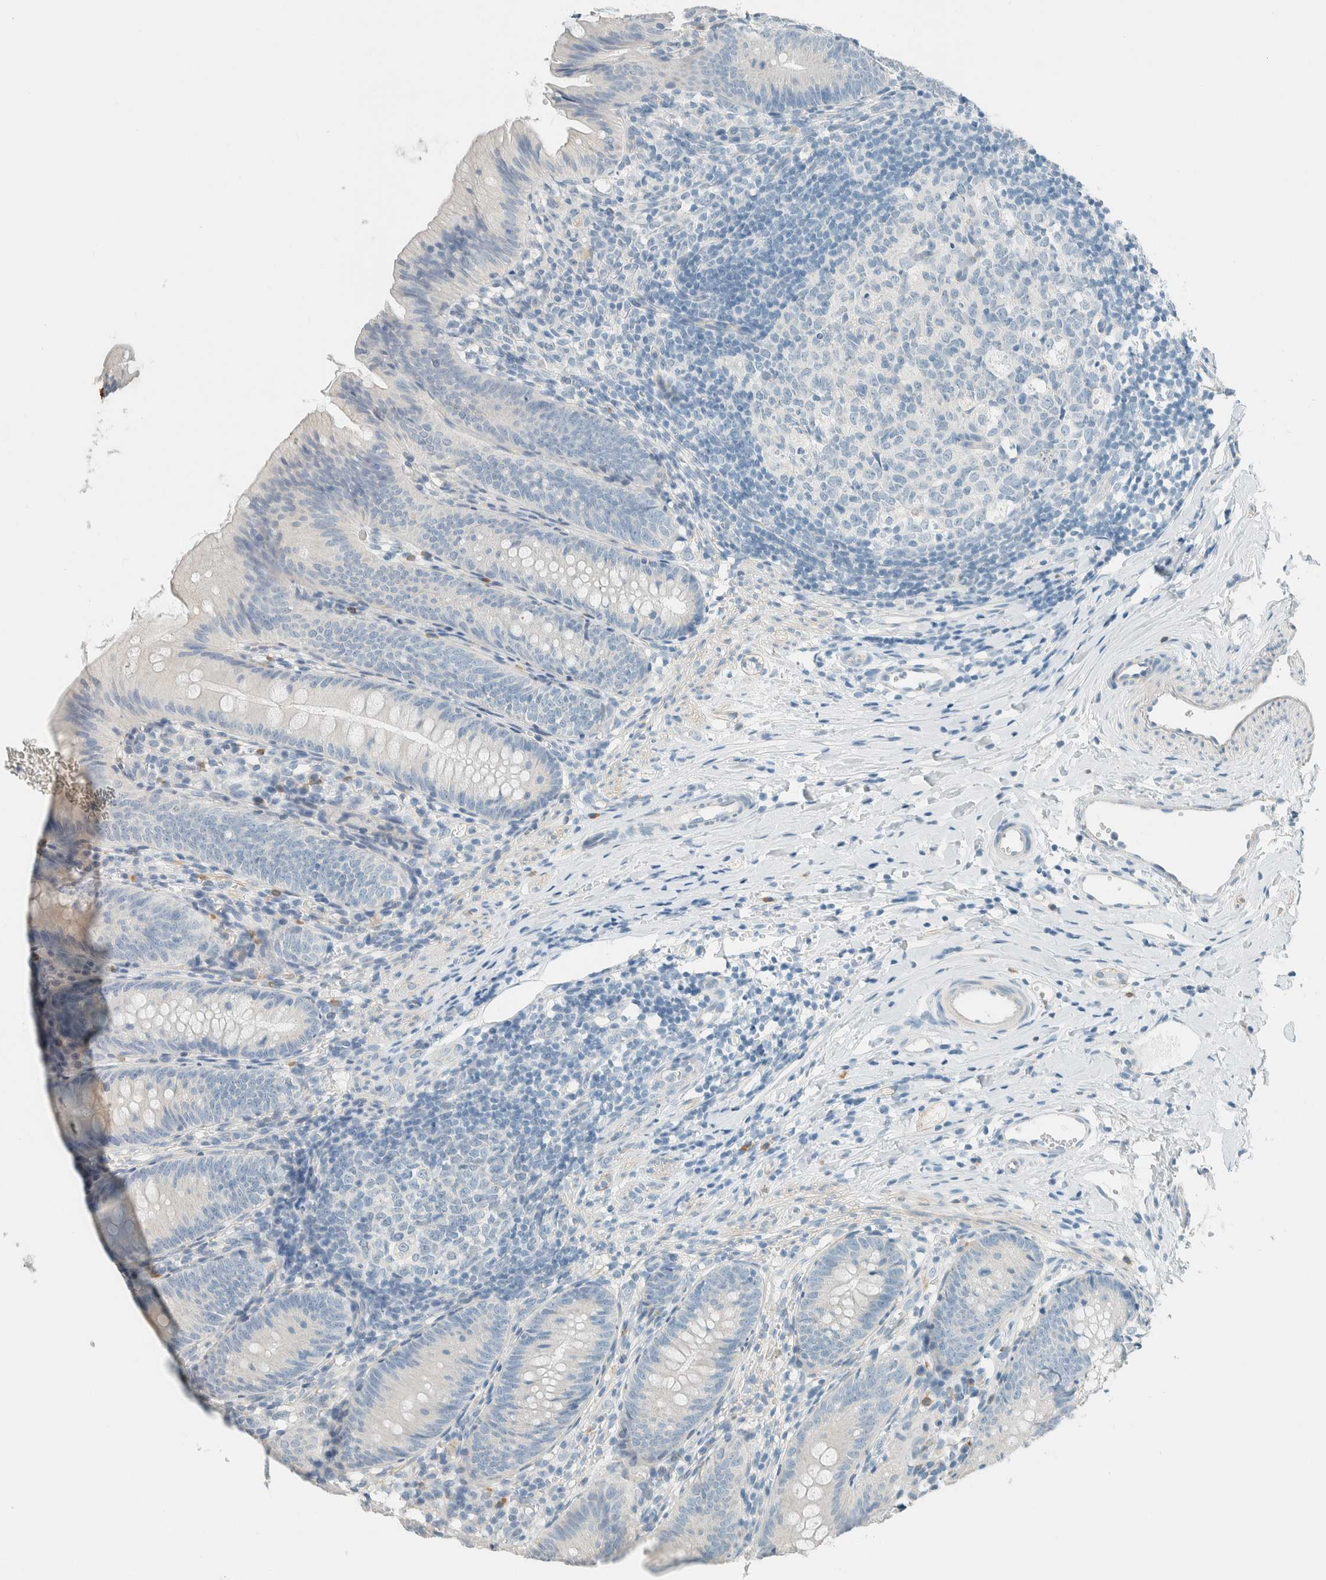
{"staining": {"intensity": "negative", "quantity": "none", "location": "none"}, "tissue": "appendix", "cell_type": "Glandular cells", "image_type": "normal", "snomed": [{"axis": "morphology", "description": "Normal tissue, NOS"}, {"axis": "topography", "description": "Appendix"}], "caption": "IHC of benign appendix reveals no expression in glandular cells.", "gene": "SLFN12", "patient": {"sex": "male", "age": 1}}